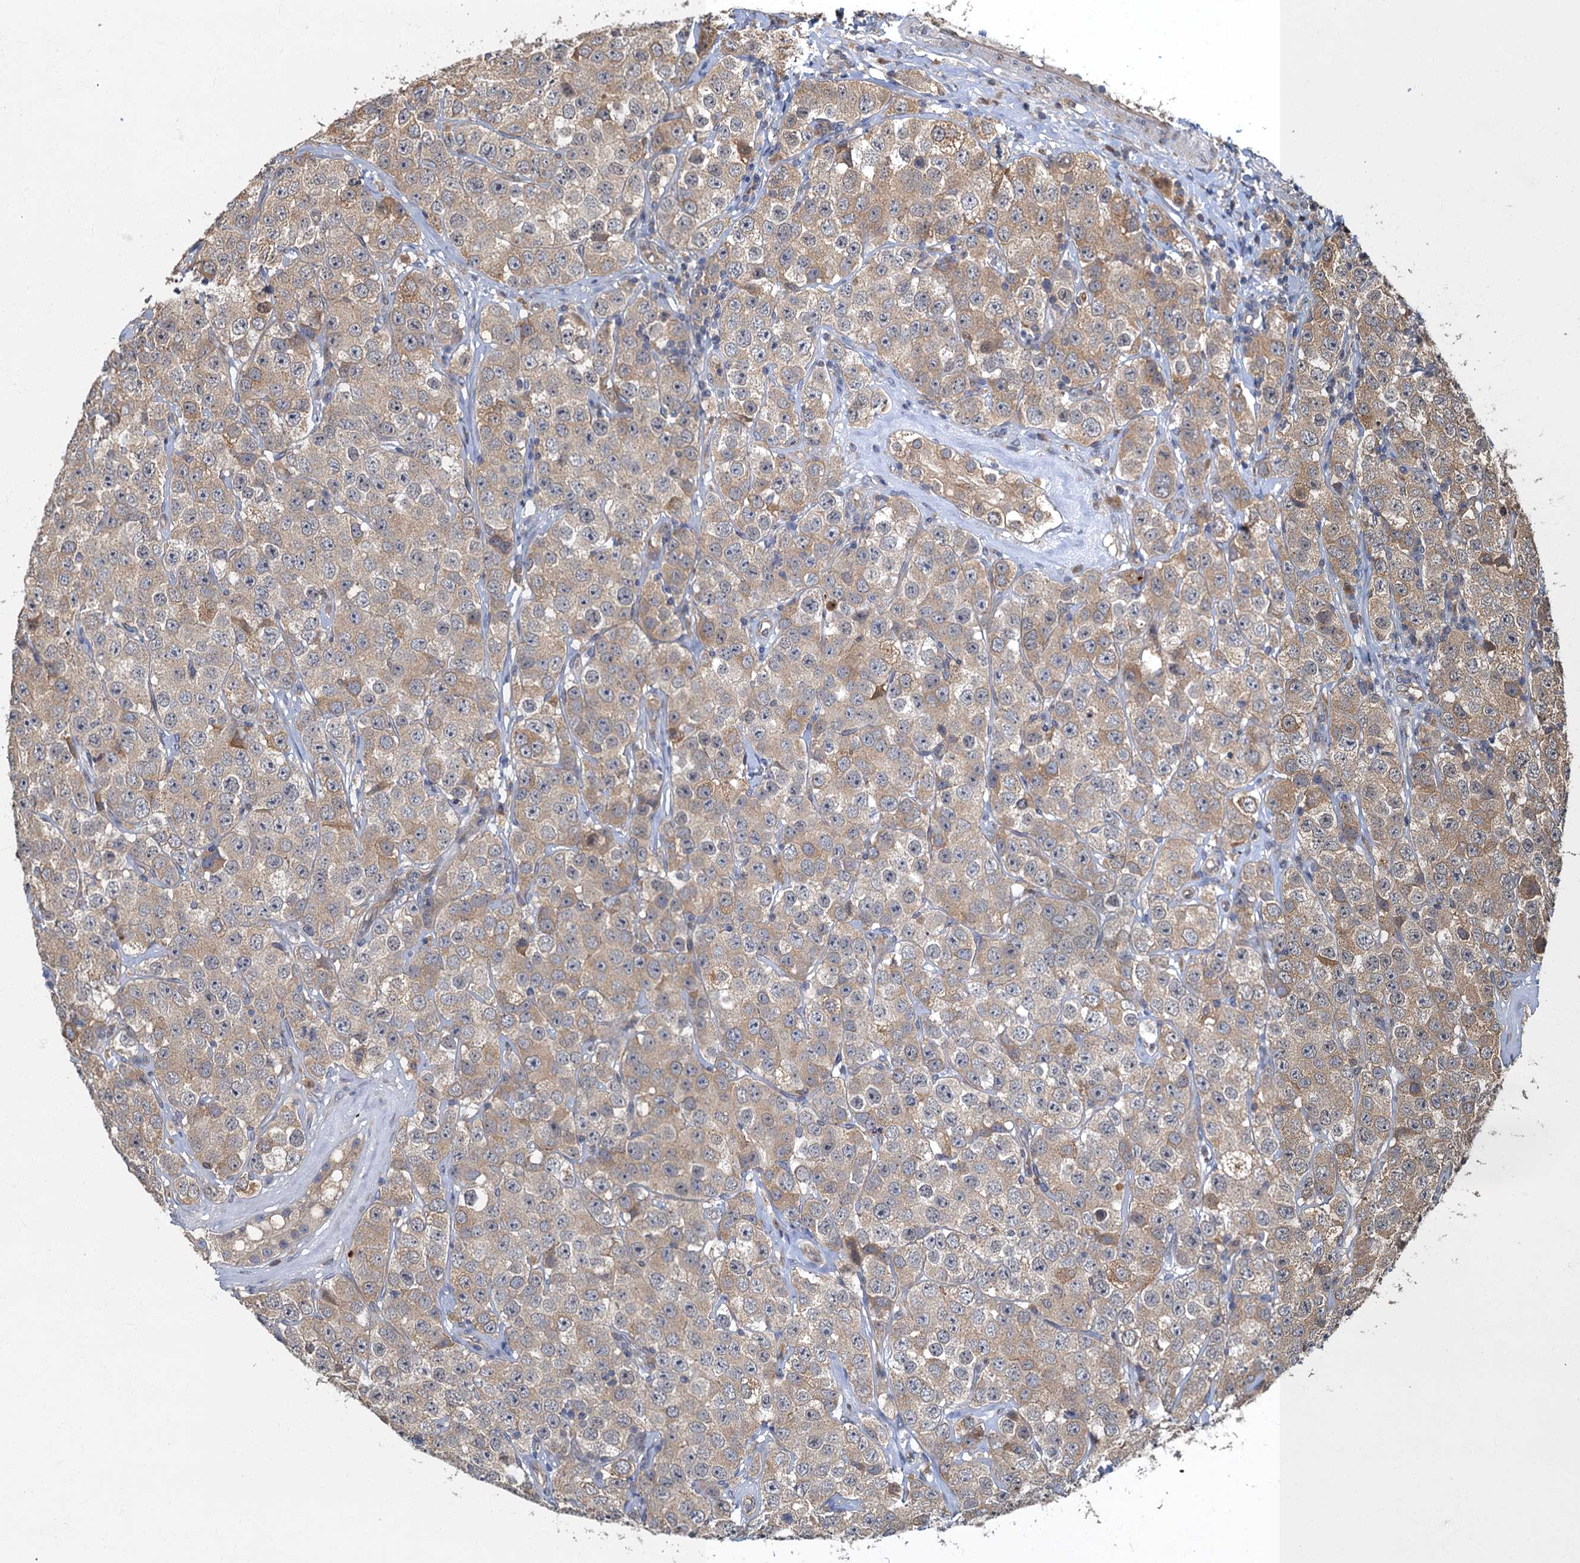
{"staining": {"intensity": "moderate", "quantity": "<25%", "location": "cytoplasmic/membranous"}, "tissue": "testis cancer", "cell_type": "Tumor cells", "image_type": "cancer", "snomed": [{"axis": "morphology", "description": "Seminoma, NOS"}, {"axis": "topography", "description": "Testis"}], "caption": "Tumor cells display low levels of moderate cytoplasmic/membranous staining in about <25% of cells in human seminoma (testis). (DAB (3,3'-diaminobenzidine) IHC, brown staining for protein, blue staining for nuclei).", "gene": "TBCK", "patient": {"sex": "male", "age": 28}}